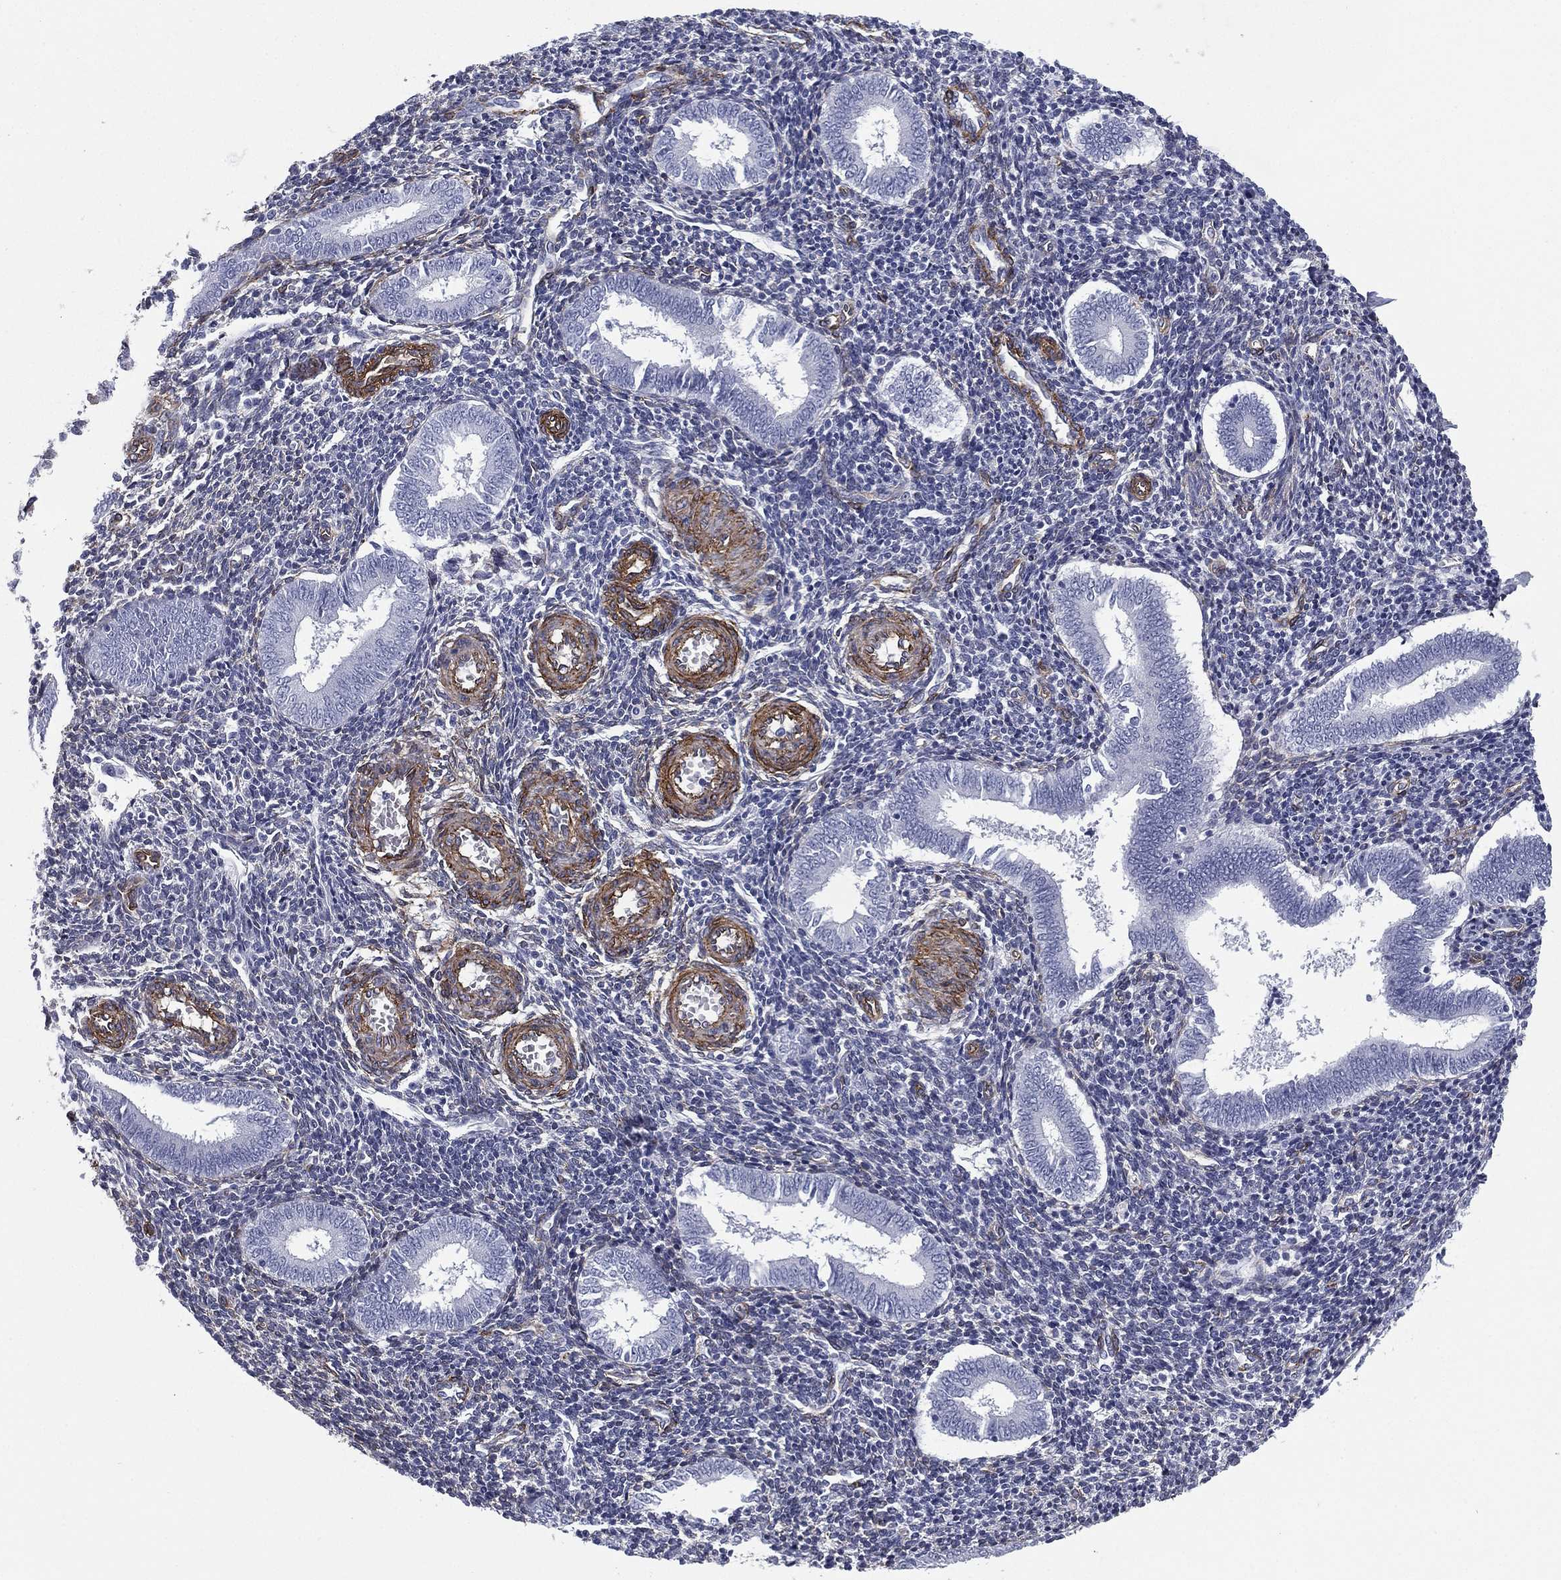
{"staining": {"intensity": "negative", "quantity": "none", "location": "none"}, "tissue": "endometrium", "cell_type": "Cells in endometrial stroma", "image_type": "normal", "snomed": [{"axis": "morphology", "description": "Normal tissue, NOS"}, {"axis": "topography", "description": "Endometrium"}], "caption": "The histopathology image exhibits no staining of cells in endometrial stroma in normal endometrium. (DAB (3,3'-diaminobenzidine) immunohistochemistry (IHC) with hematoxylin counter stain).", "gene": "CAVIN3", "patient": {"sex": "female", "age": 25}}